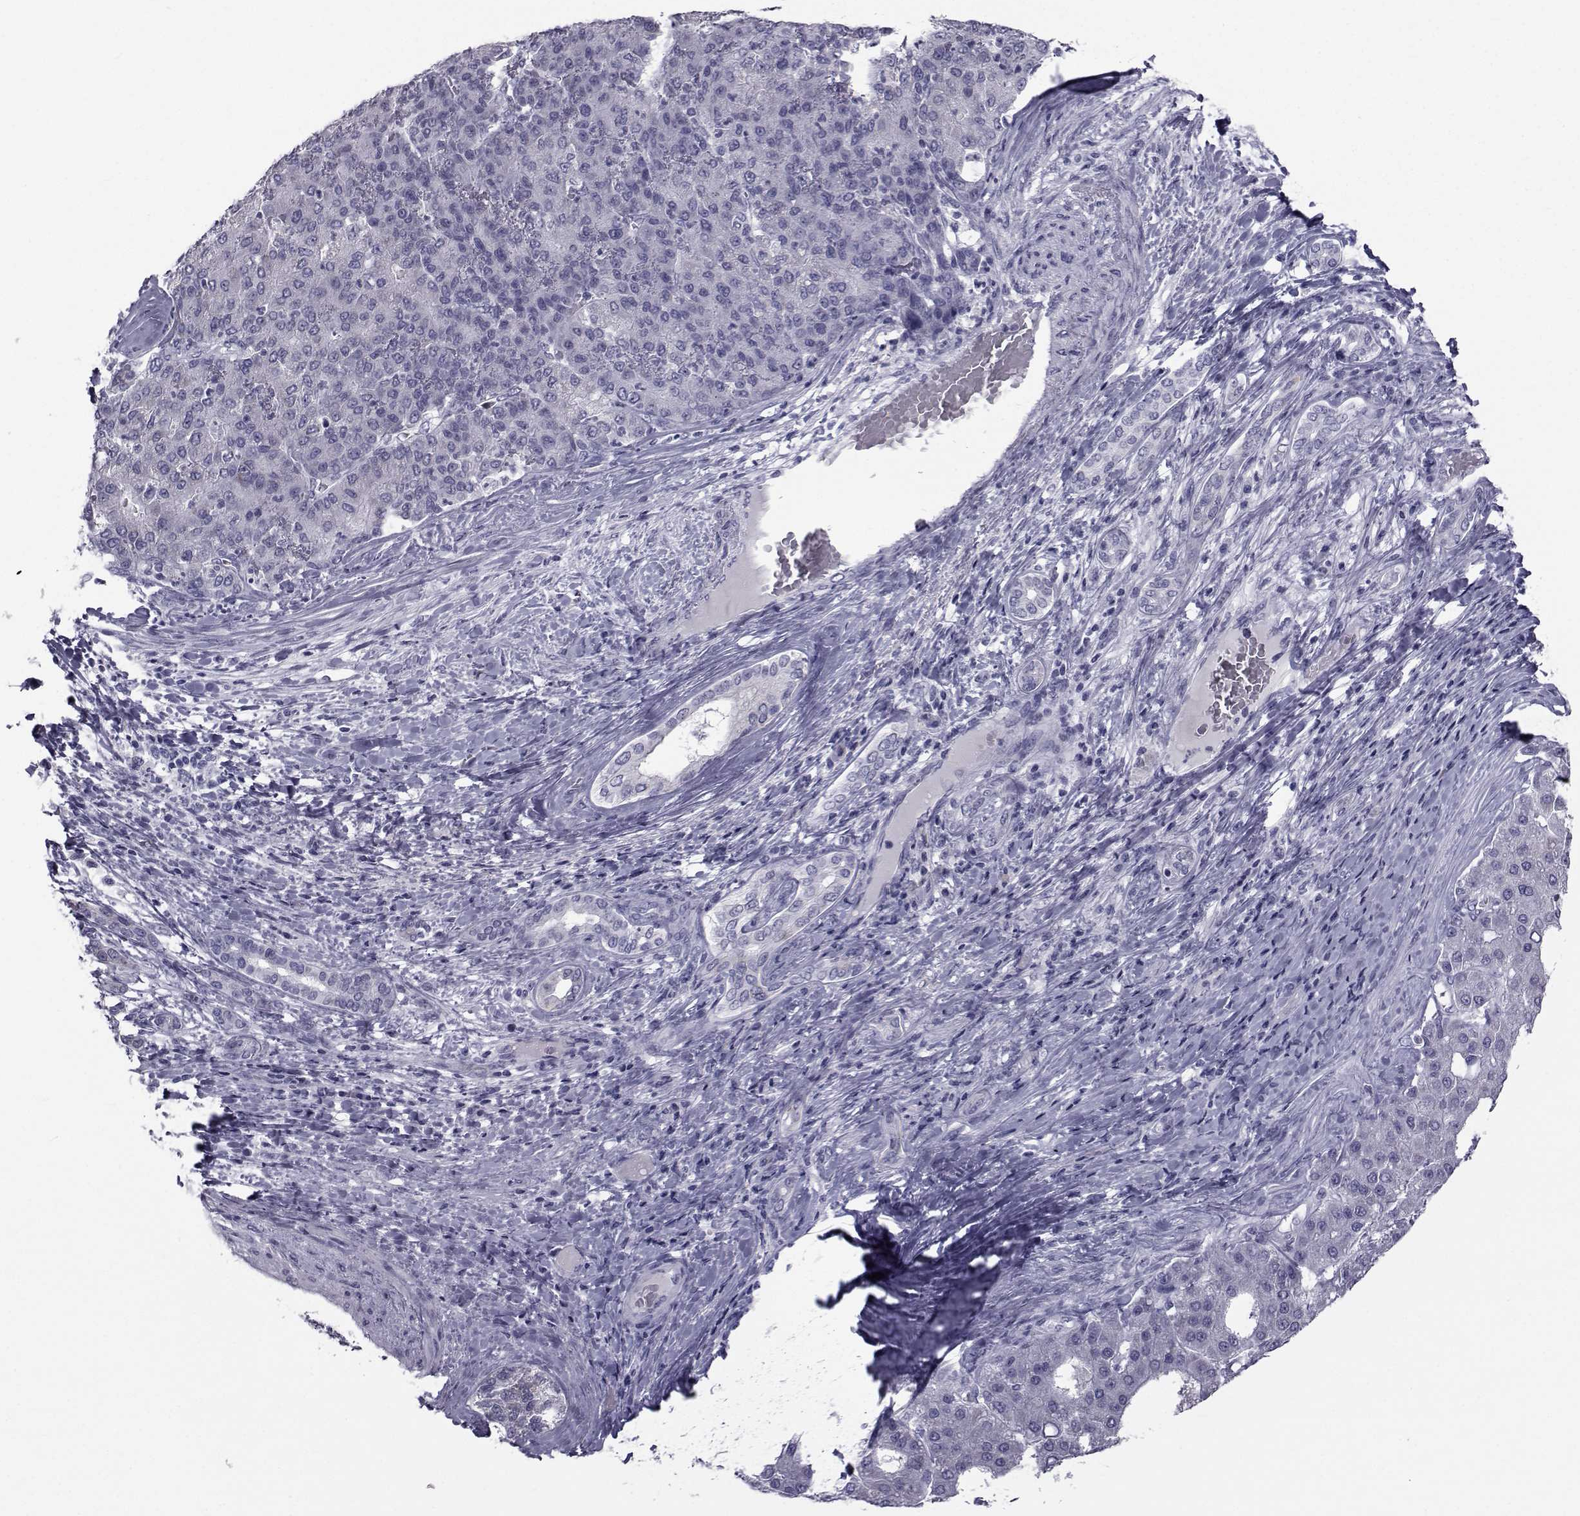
{"staining": {"intensity": "negative", "quantity": "none", "location": "none"}, "tissue": "liver cancer", "cell_type": "Tumor cells", "image_type": "cancer", "snomed": [{"axis": "morphology", "description": "Carcinoma, Hepatocellular, NOS"}, {"axis": "topography", "description": "Liver"}], "caption": "Immunohistochemistry (IHC) histopathology image of neoplastic tissue: liver cancer (hepatocellular carcinoma) stained with DAB displays no significant protein expression in tumor cells.", "gene": "FDXR", "patient": {"sex": "male", "age": 65}}